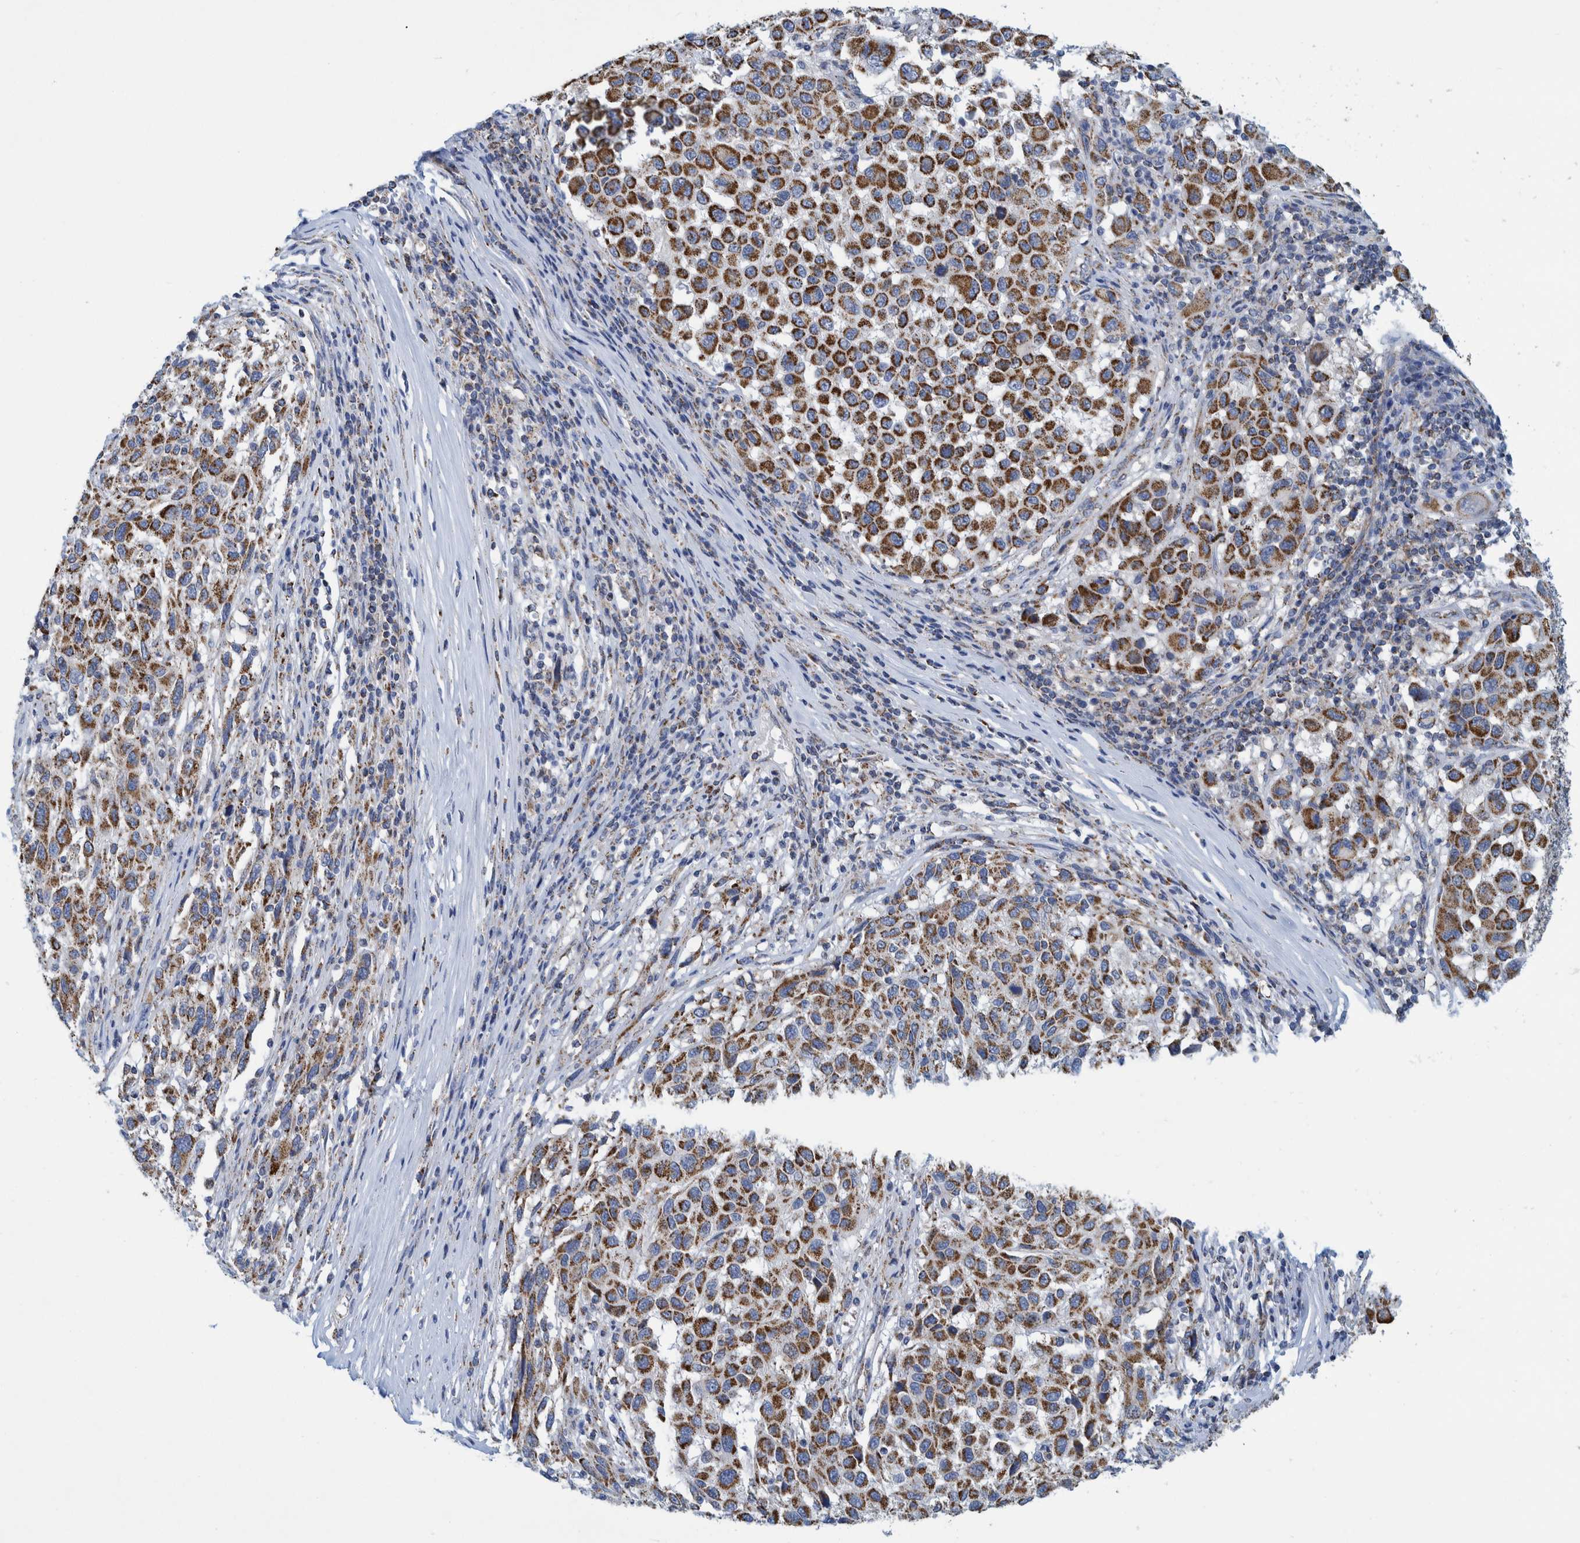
{"staining": {"intensity": "strong", "quantity": ">75%", "location": "cytoplasmic/membranous"}, "tissue": "melanoma", "cell_type": "Tumor cells", "image_type": "cancer", "snomed": [{"axis": "morphology", "description": "Malignant melanoma, Metastatic site"}, {"axis": "topography", "description": "Lymph node"}], "caption": "Immunohistochemistry photomicrograph of neoplastic tissue: melanoma stained using immunohistochemistry demonstrates high levels of strong protein expression localized specifically in the cytoplasmic/membranous of tumor cells, appearing as a cytoplasmic/membranous brown color.", "gene": "MRPS7", "patient": {"sex": "male", "age": 61}}